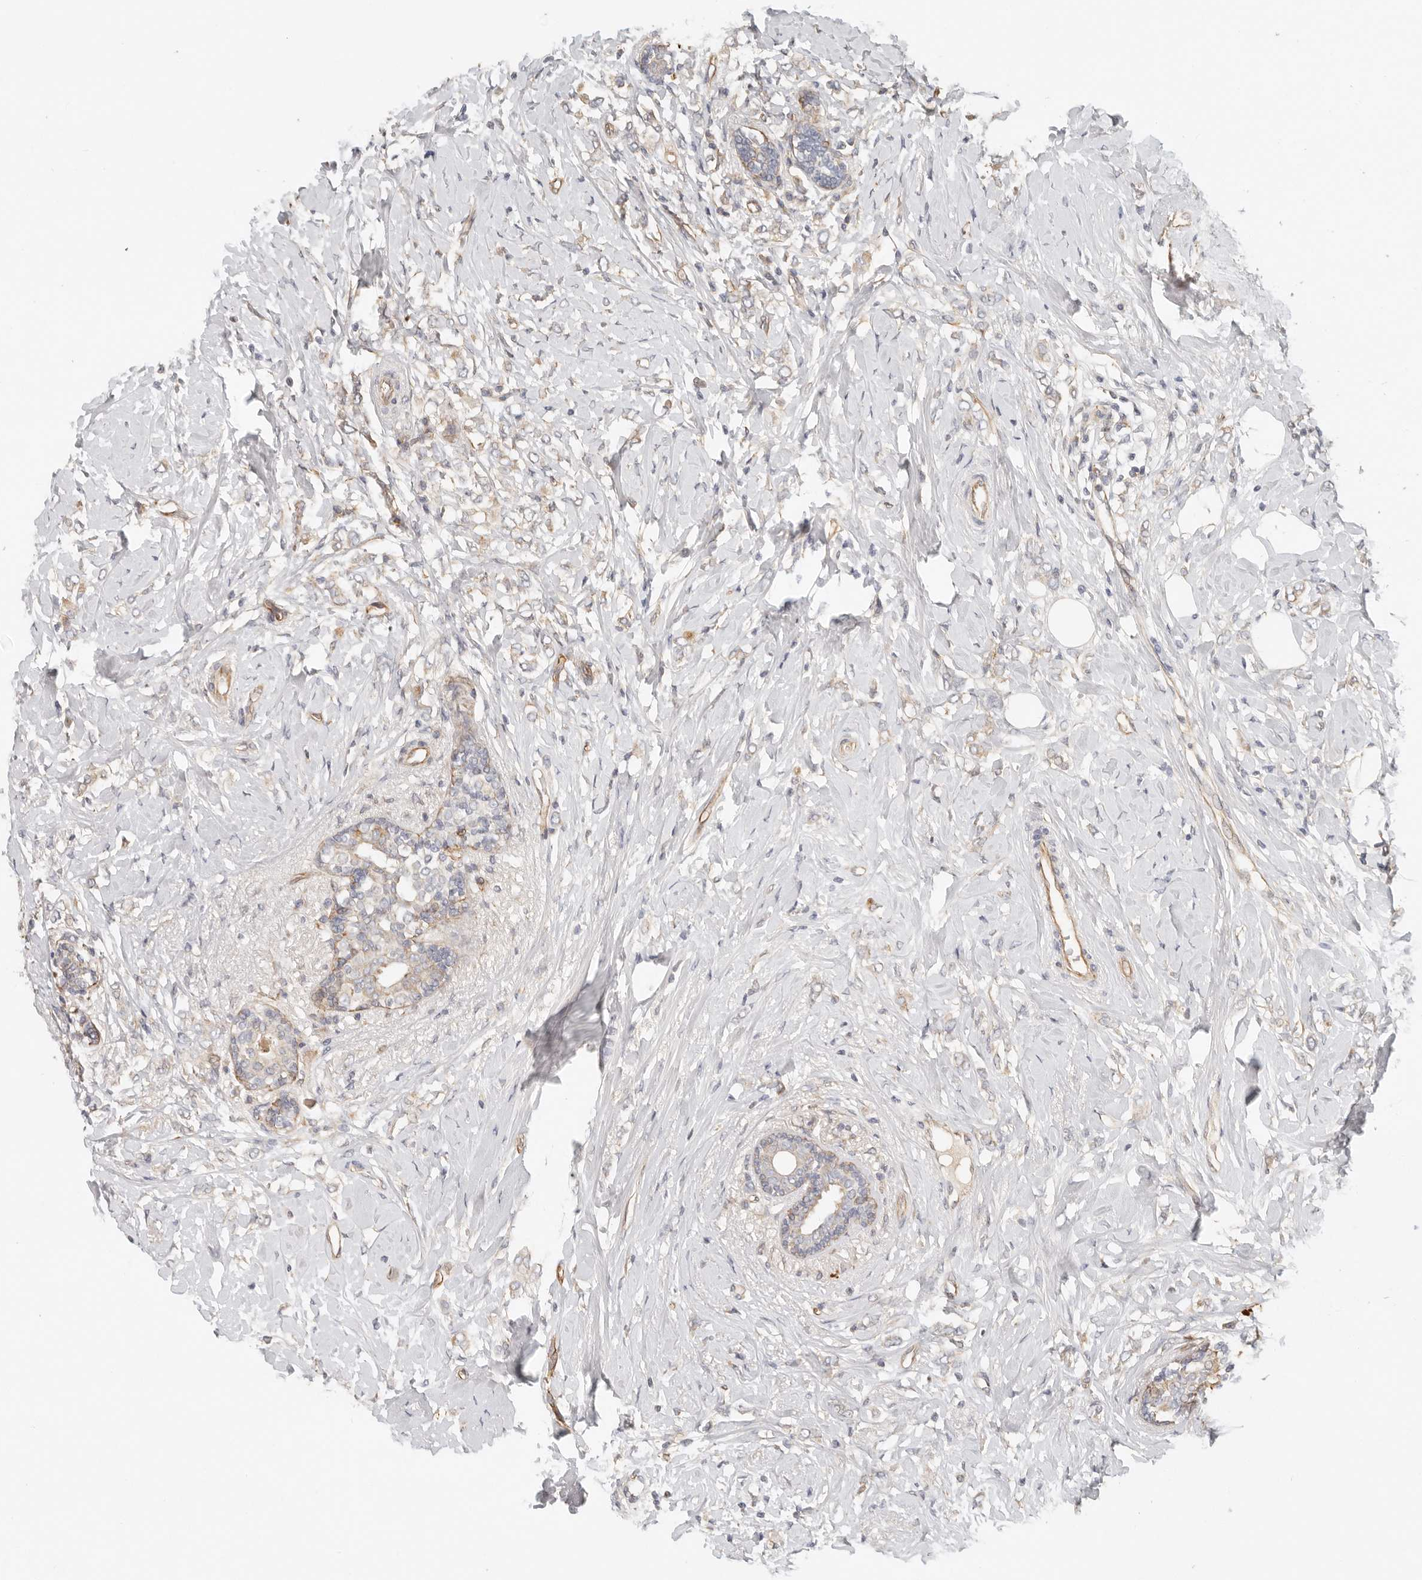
{"staining": {"intensity": "weak", "quantity": "<25%", "location": "cytoplasmic/membranous"}, "tissue": "breast cancer", "cell_type": "Tumor cells", "image_type": "cancer", "snomed": [{"axis": "morphology", "description": "Normal tissue, NOS"}, {"axis": "morphology", "description": "Lobular carcinoma"}, {"axis": "topography", "description": "Breast"}], "caption": "High power microscopy micrograph of an immunohistochemistry (IHC) micrograph of breast lobular carcinoma, revealing no significant expression in tumor cells.", "gene": "SPRING1", "patient": {"sex": "female", "age": 47}}